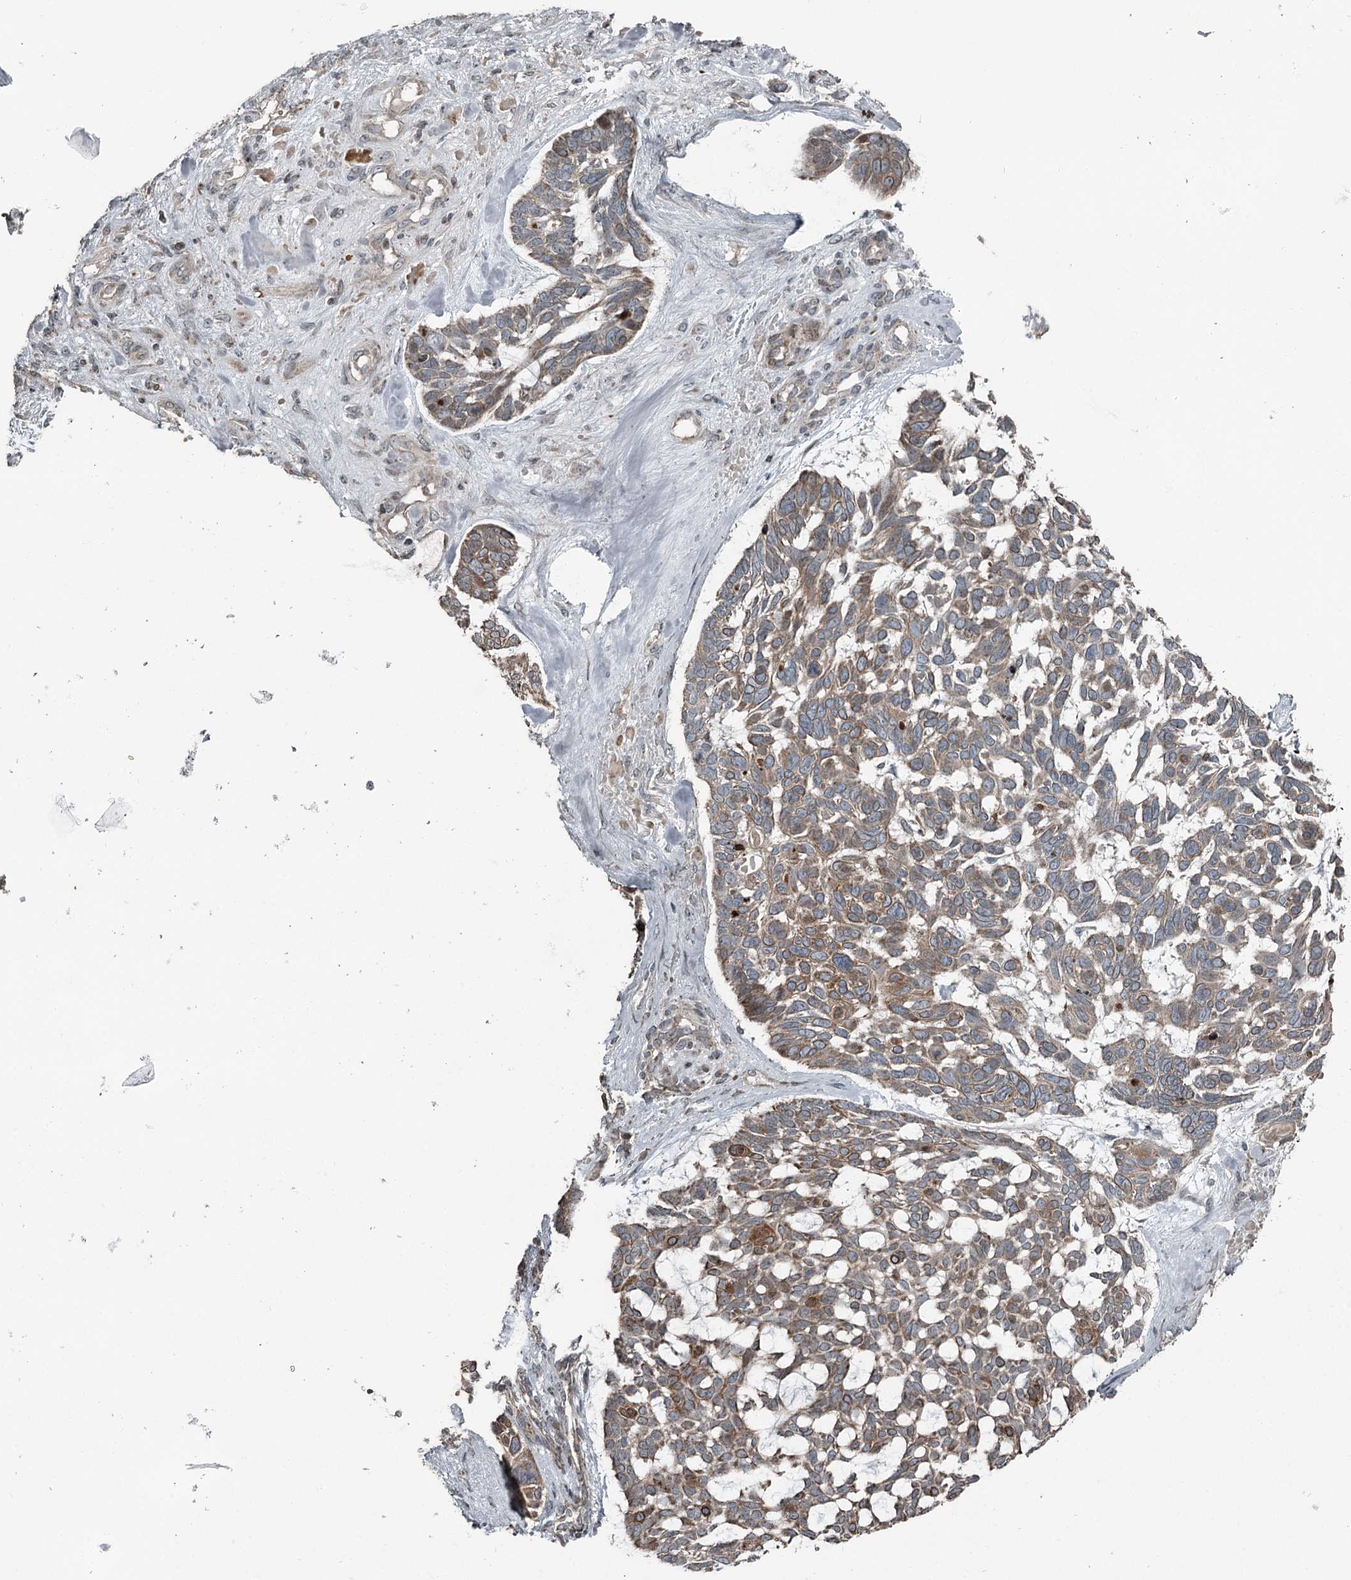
{"staining": {"intensity": "moderate", "quantity": ">75%", "location": "cytoplasmic/membranous"}, "tissue": "skin cancer", "cell_type": "Tumor cells", "image_type": "cancer", "snomed": [{"axis": "morphology", "description": "Basal cell carcinoma"}, {"axis": "topography", "description": "Skin"}], "caption": "Immunohistochemical staining of basal cell carcinoma (skin) reveals moderate cytoplasmic/membranous protein staining in approximately >75% of tumor cells. (DAB (3,3'-diaminobenzidine) = brown stain, brightfield microscopy at high magnification).", "gene": "RASSF8", "patient": {"sex": "male", "age": 88}}